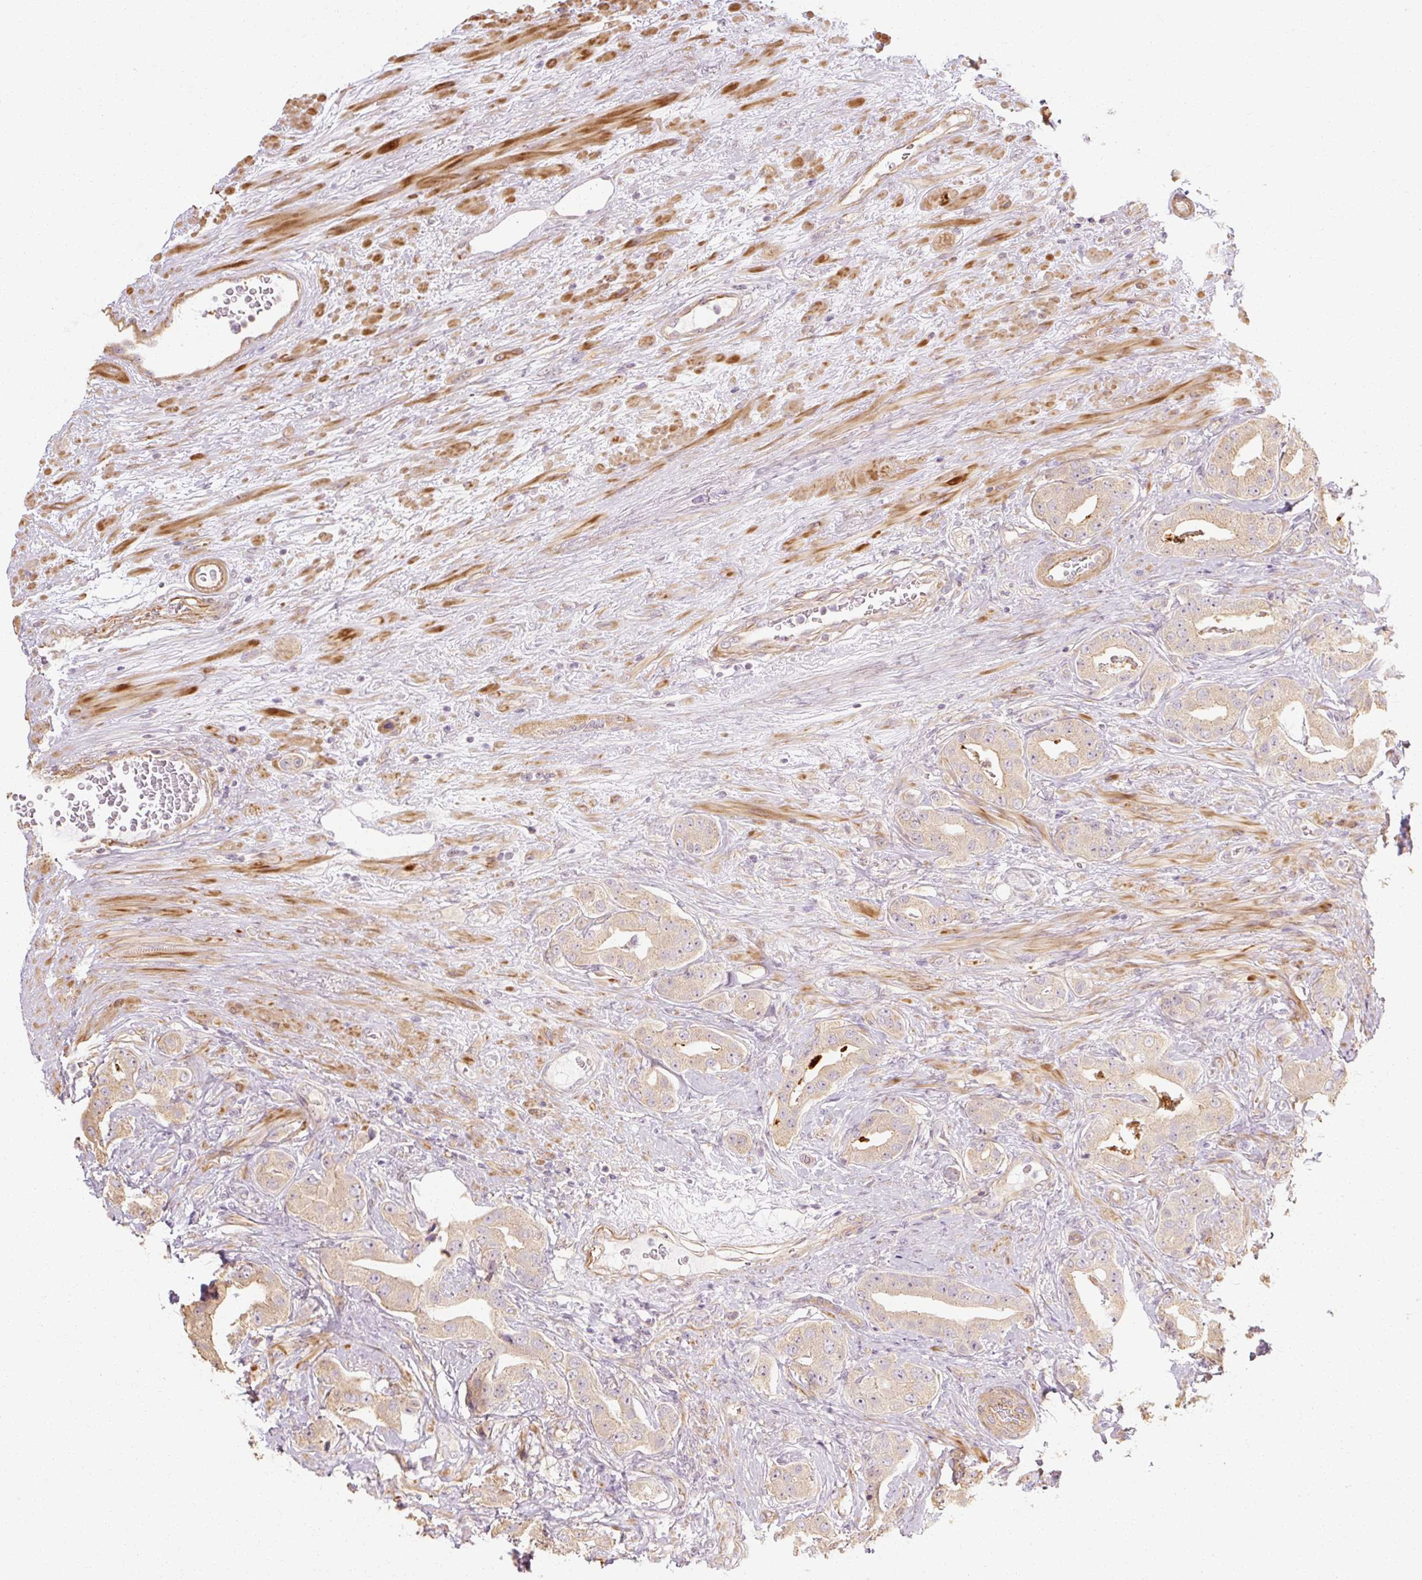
{"staining": {"intensity": "weak", "quantity": "25%-75%", "location": "cytoplasmic/membranous"}, "tissue": "prostate cancer", "cell_type": "Tumor cells", "image_type": "cancer", "snomed": [{"axis": "morphology", "description": "Adenocarcinoma, High grade"}, {"axis": "topography", "description": "Prostate"}], "caption": "Immunohistochemical staining of high-grade adenocarcinoma (prostate) exhibits low levels of weak cytoplasmic/membranous protein staining in about 25%-75% of tumor cells.", "gene": "RB1CC1", "patient": {"sex": "male", "age": 63}}